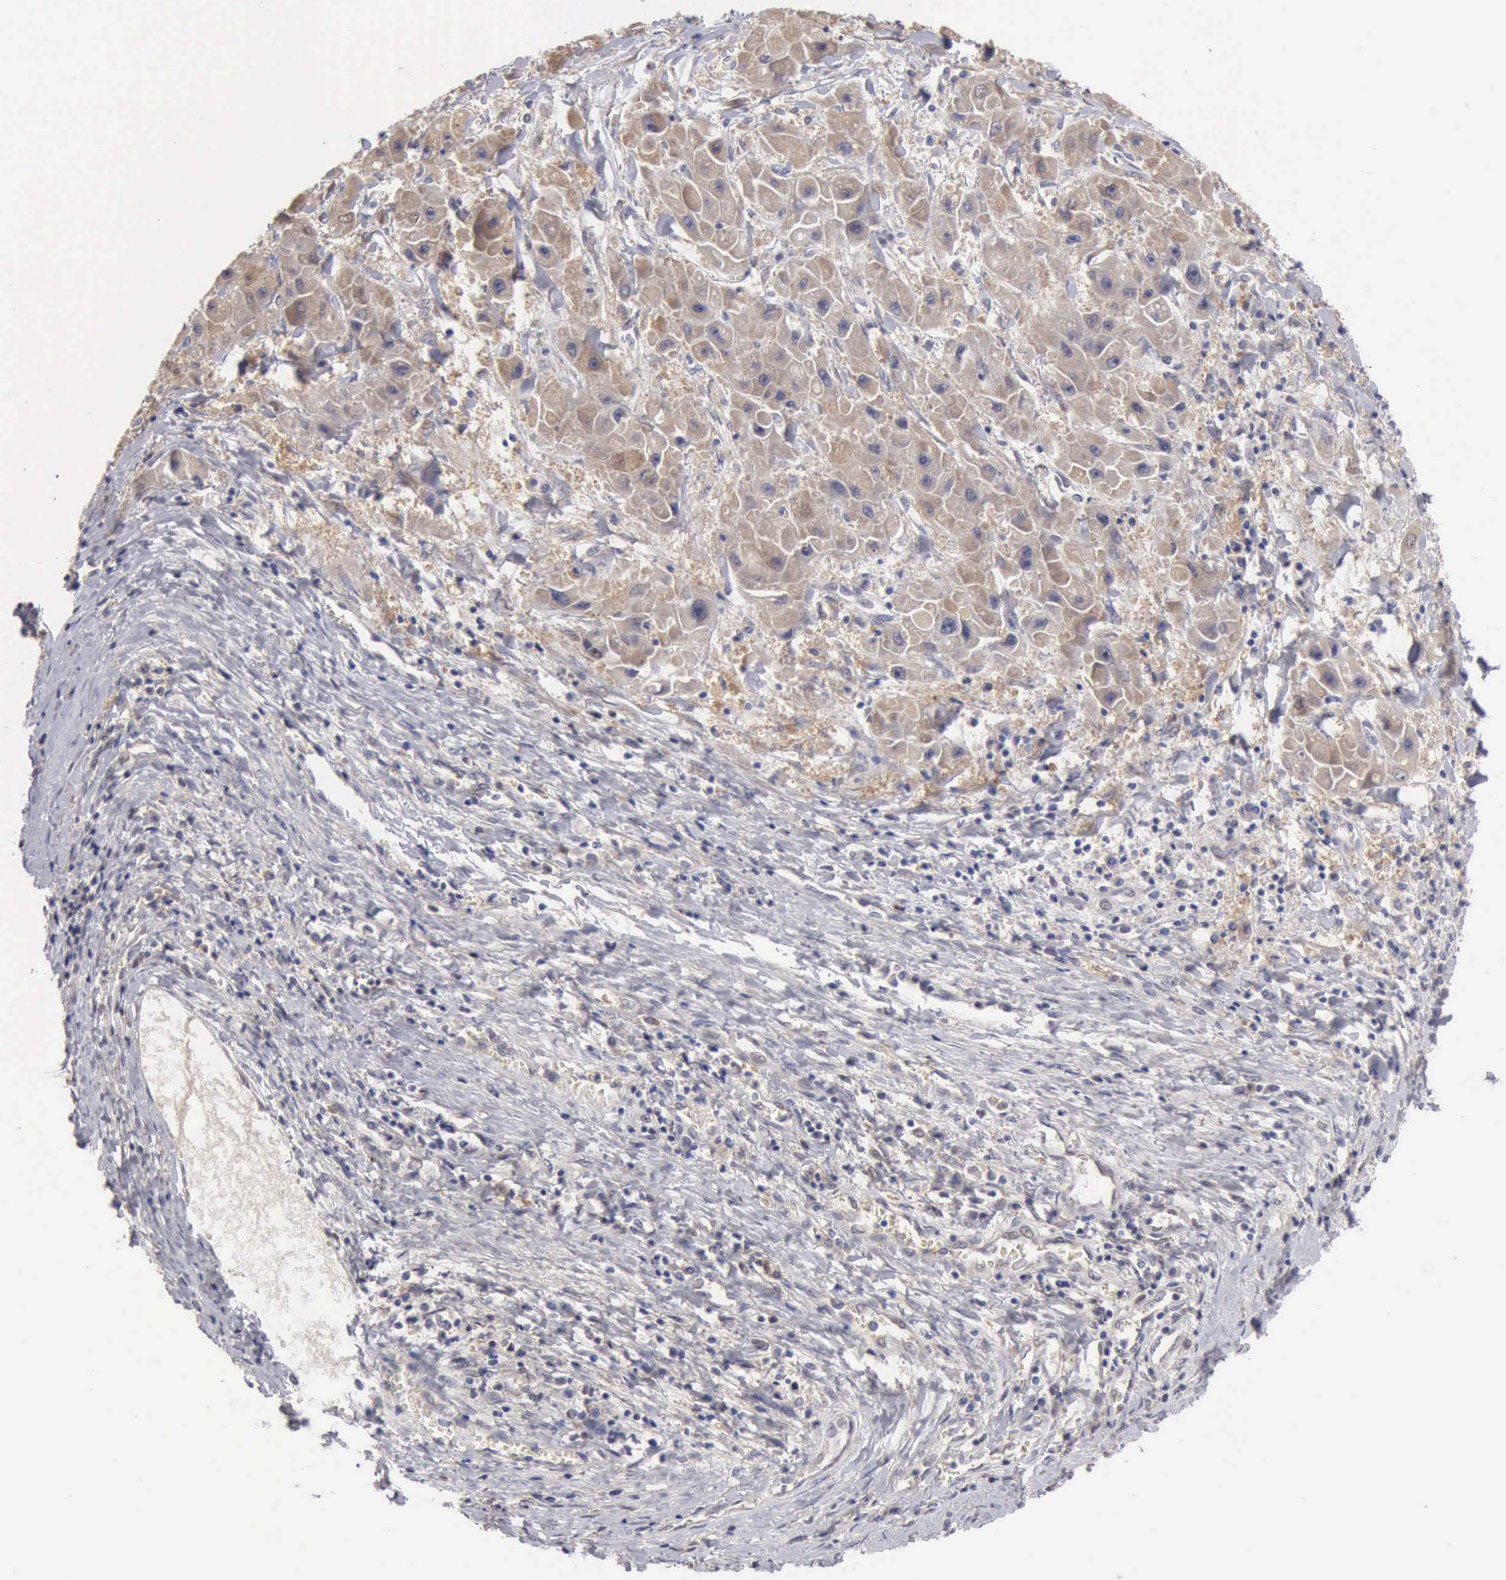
{"staining": {"intensity": "weak", "quantity": ">75%", "location": "cytoplasmic/membranous"}, "tissue": "liver cancer", "cell_type": "Tumor cells", "image_type": "cancer", "snomed": [{"axis": "morphology", "description": "Carcinoma, Hepatocellular, NOS"}, {"axis": "topography", "description": "Liver"}], "caption": "Human liver cancer (hepatocellular carcinoma) stained with a protein marker shows weak staining in tumor cells.", "gene": "PTGR2", "patient": {"sex": "male", "age": 24}}